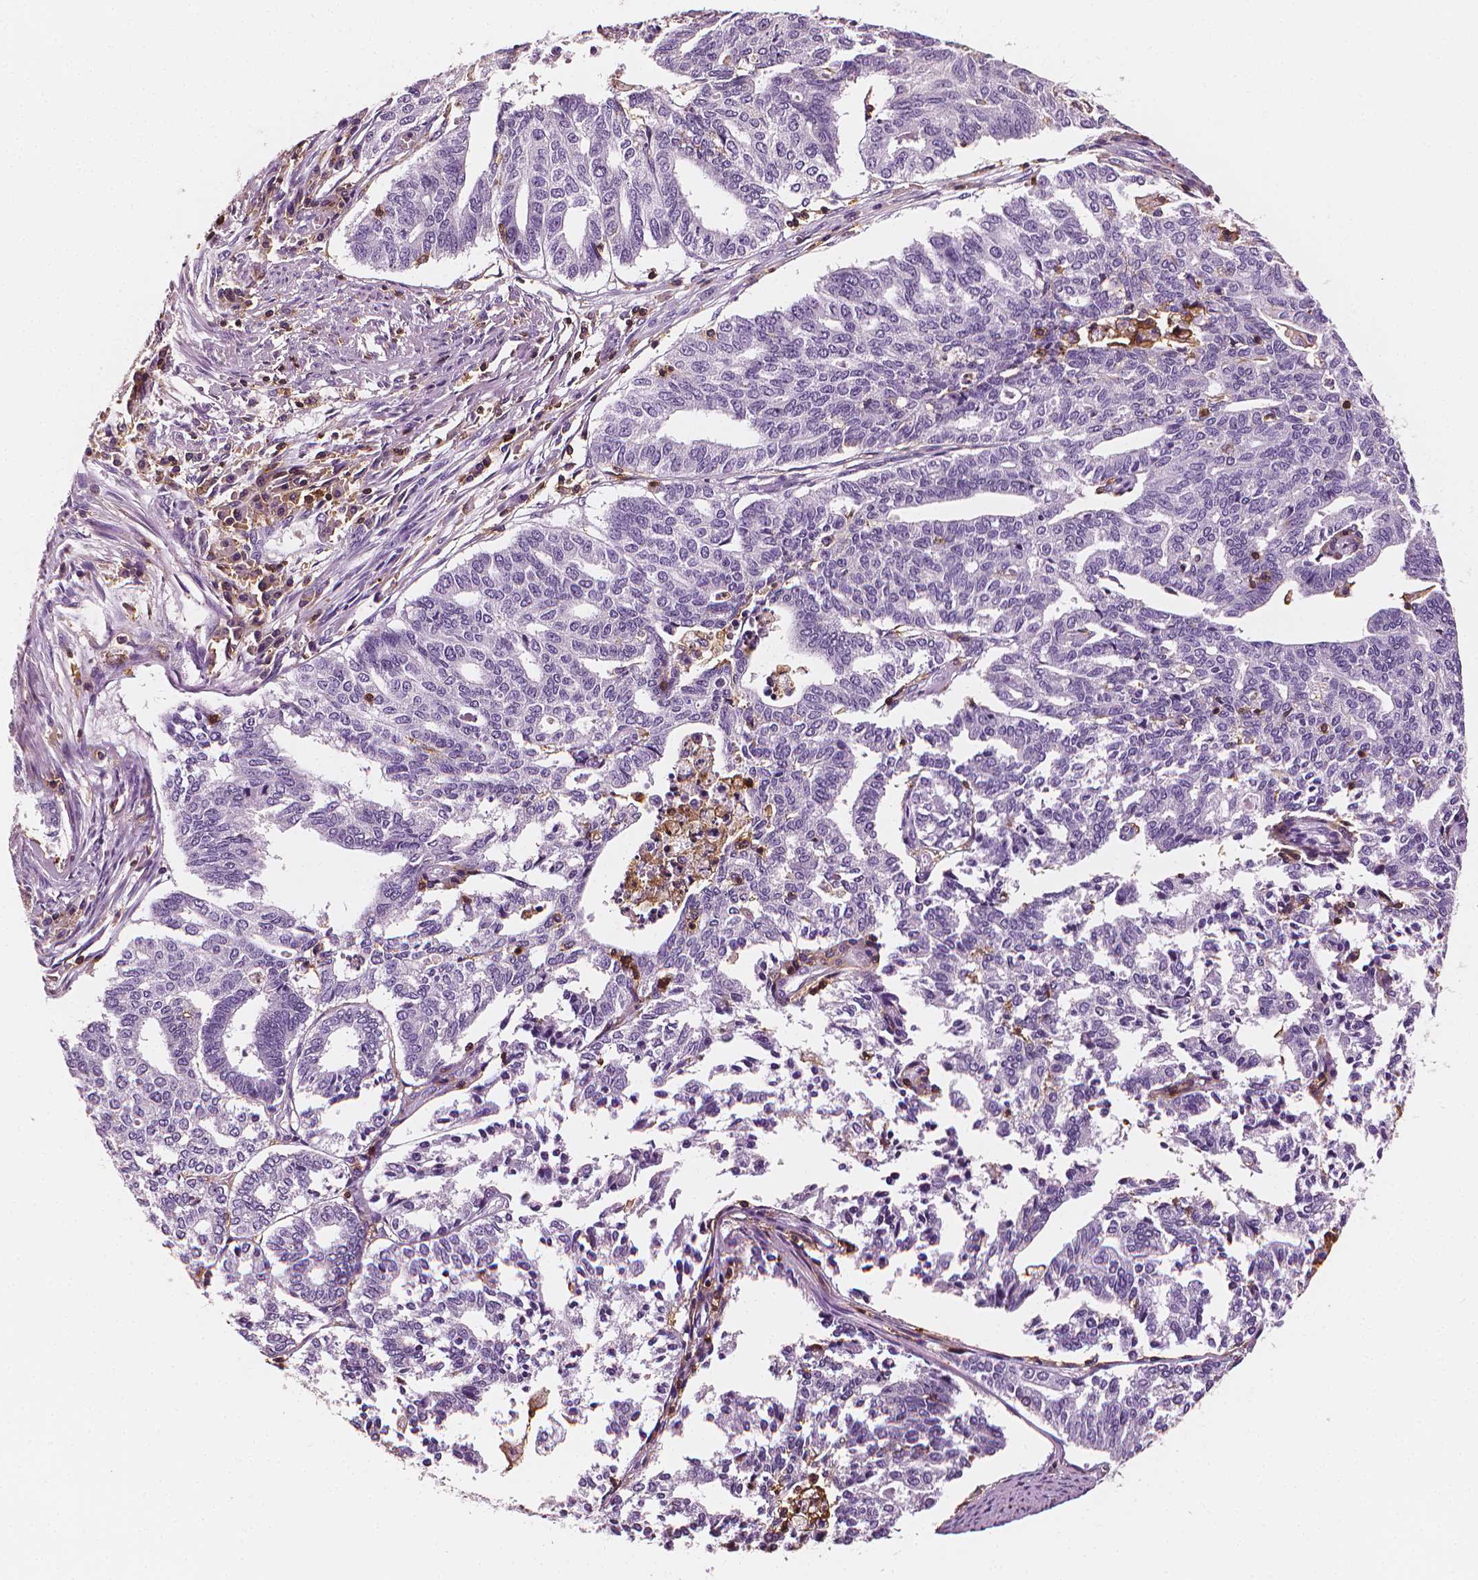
{"staining": {"intensity": "negative", "quantity": "none", "location": "none"}, "tissue": "endometrial cancer", "cell_type": "Tumor cells", "image_type": "cancer", "snomed": [{"axis": "morphology", "description": "Adenocarcinoma, NOS"}, {"axis": "topography", "description": "Endometrium"}], "caption": "A micrograph of human endometrial cancer is negative for staining in tumor cells.", "gene": "PTPRC", "patient": {"sex": "female", "age": 79}}